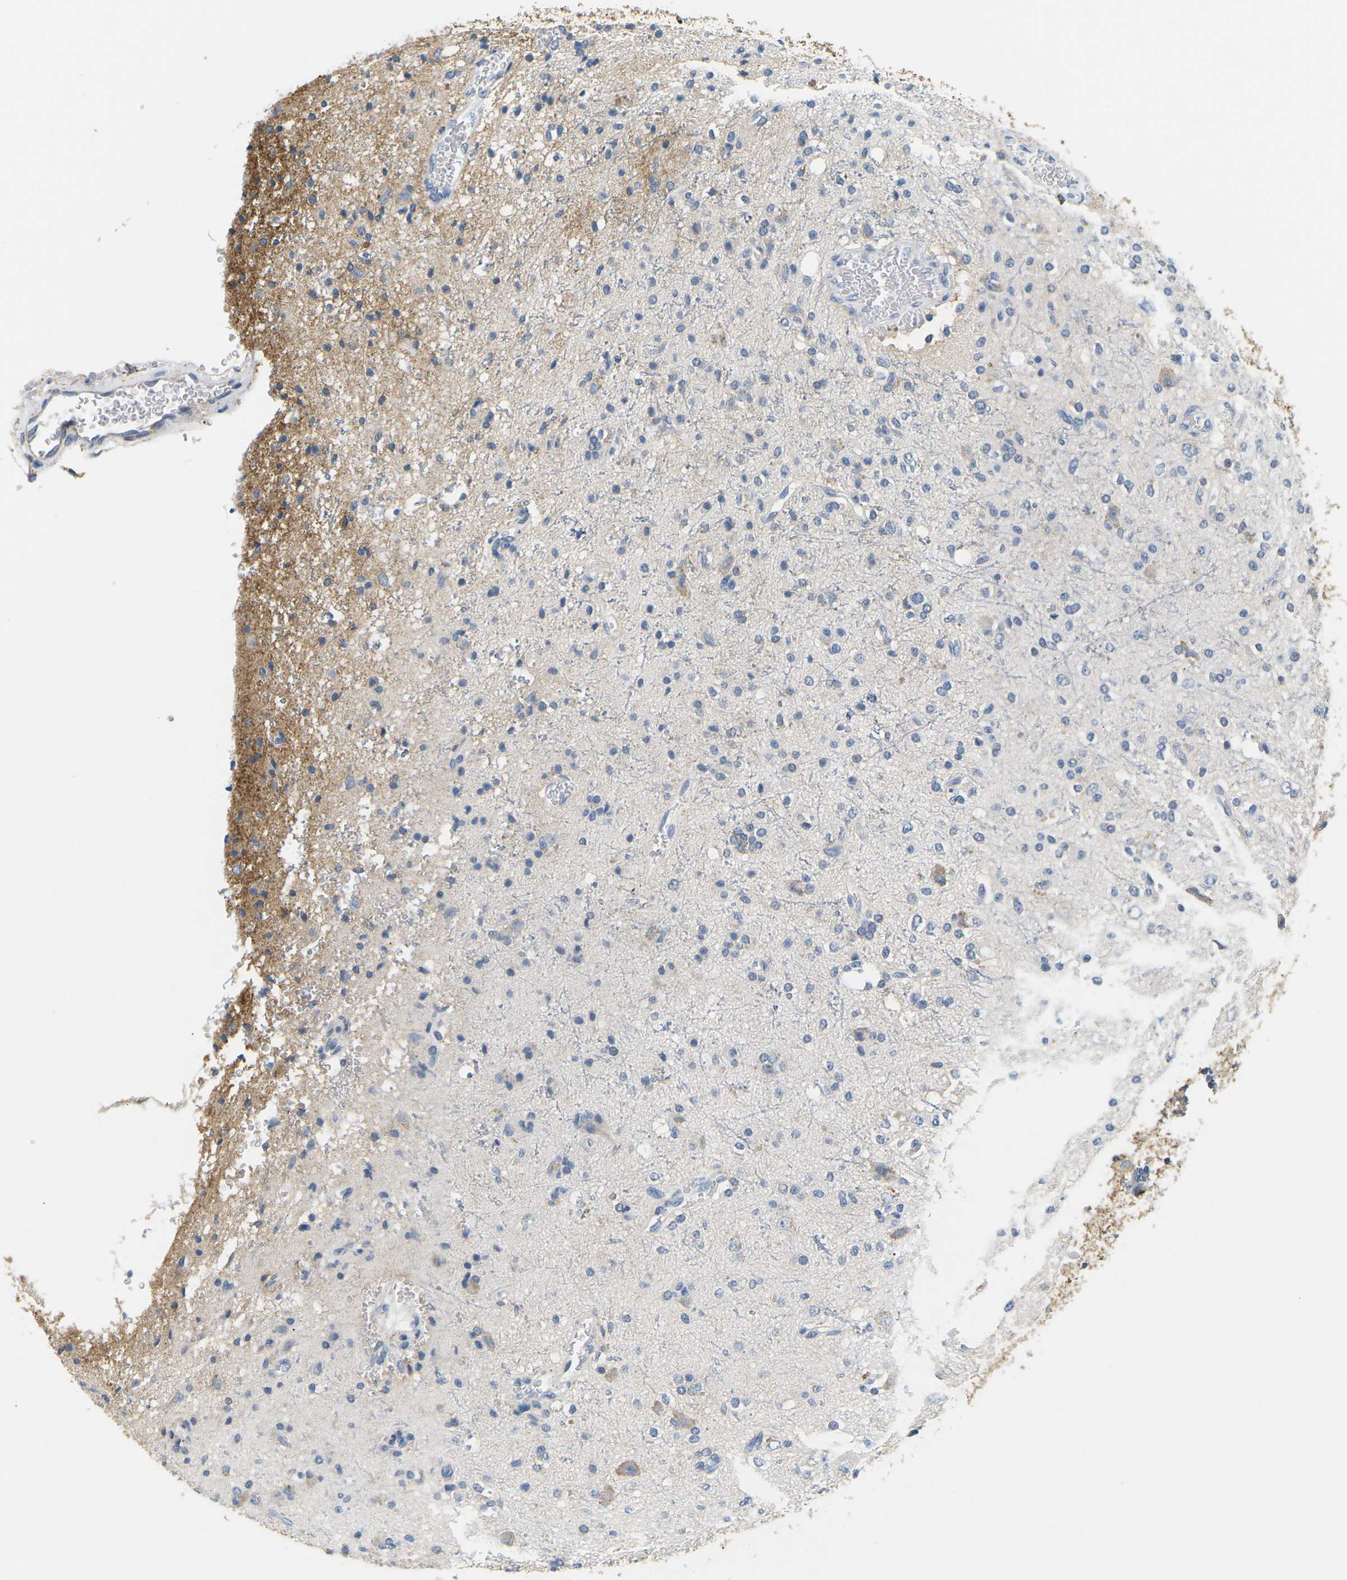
{"staining": {"intensity": "weak", "quantity": "<25%", "location": "cytoplasmic/membranous"}, "tissue": "glioma", "cell_type": "Tumor cells", "image_type": "cancer", "snomed": [{"axis": "morphology", "description": "Glioma, malignant, High grade"}, {"axis": "topography", "description": "Brain"}], "caption": "This is an immunohistochemistry photomicrograph of human glioma. There is no expression in tumor cells.", "gene": "ADM", "patient": {"sex": "male", "age": 47}}